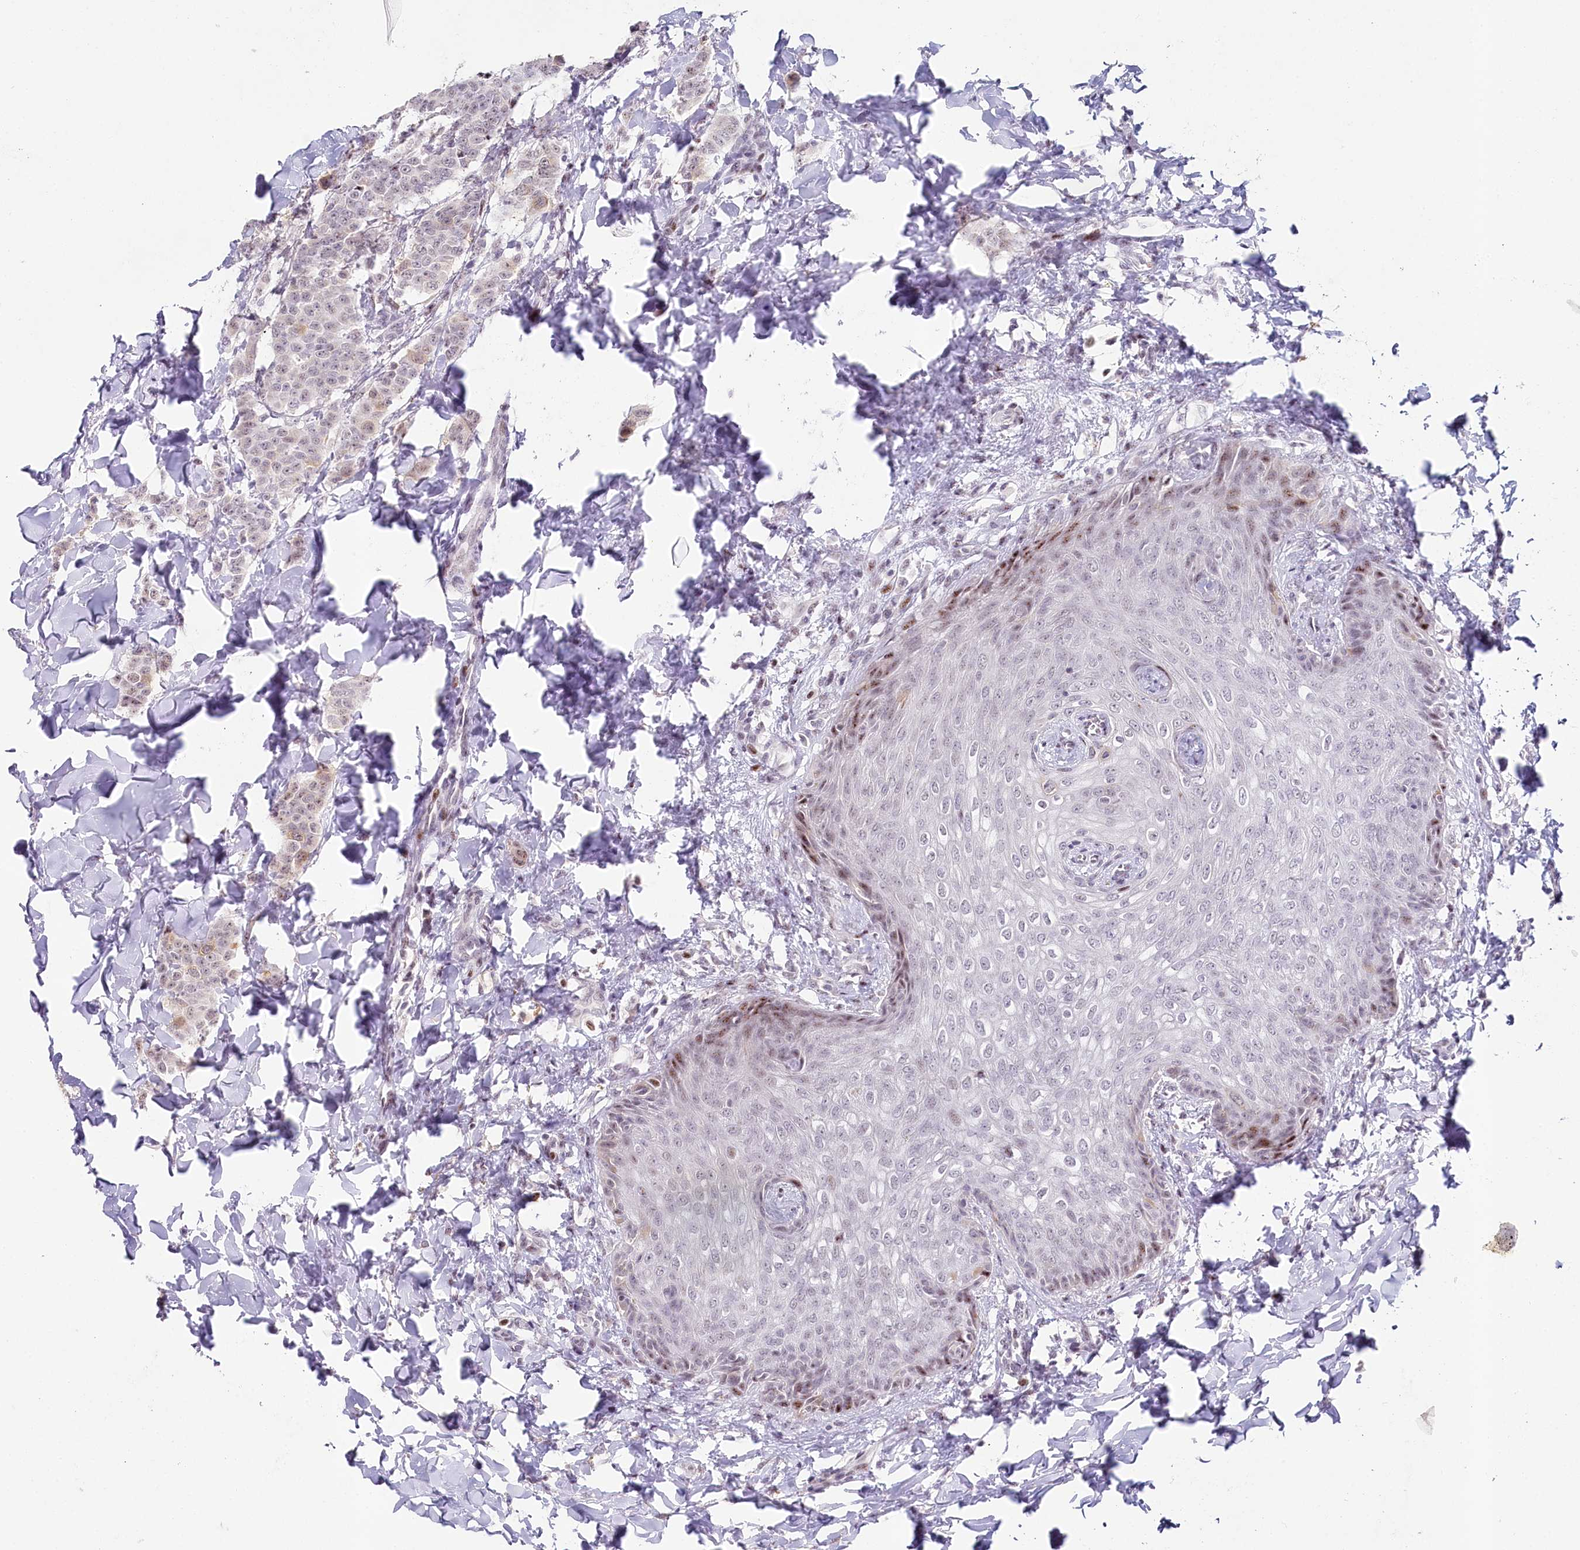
{"staining": {"intensity": "moderate", "quantity": "<25%", "location": "cytoplasmic/membranous,nuclear"}, "tissue": "breast cancer", "cell_type": "Tumor cells", "image_type": "cancer", "snomed": [{"axis": "morphology", "description": "Duct carcinoma"}, {"axis": "topography", "description": "Breast"}], "caption": "This image shows immunohistochemistry (IHC) staining of human breast cancer (infiltrating ductal carcinoma), with low moderate cytoplasmic/membranous and nuclear expression in approximately <25% of tumor cells.", "gene": "HPD", "patient": {"sex": "female", "age": 40}}